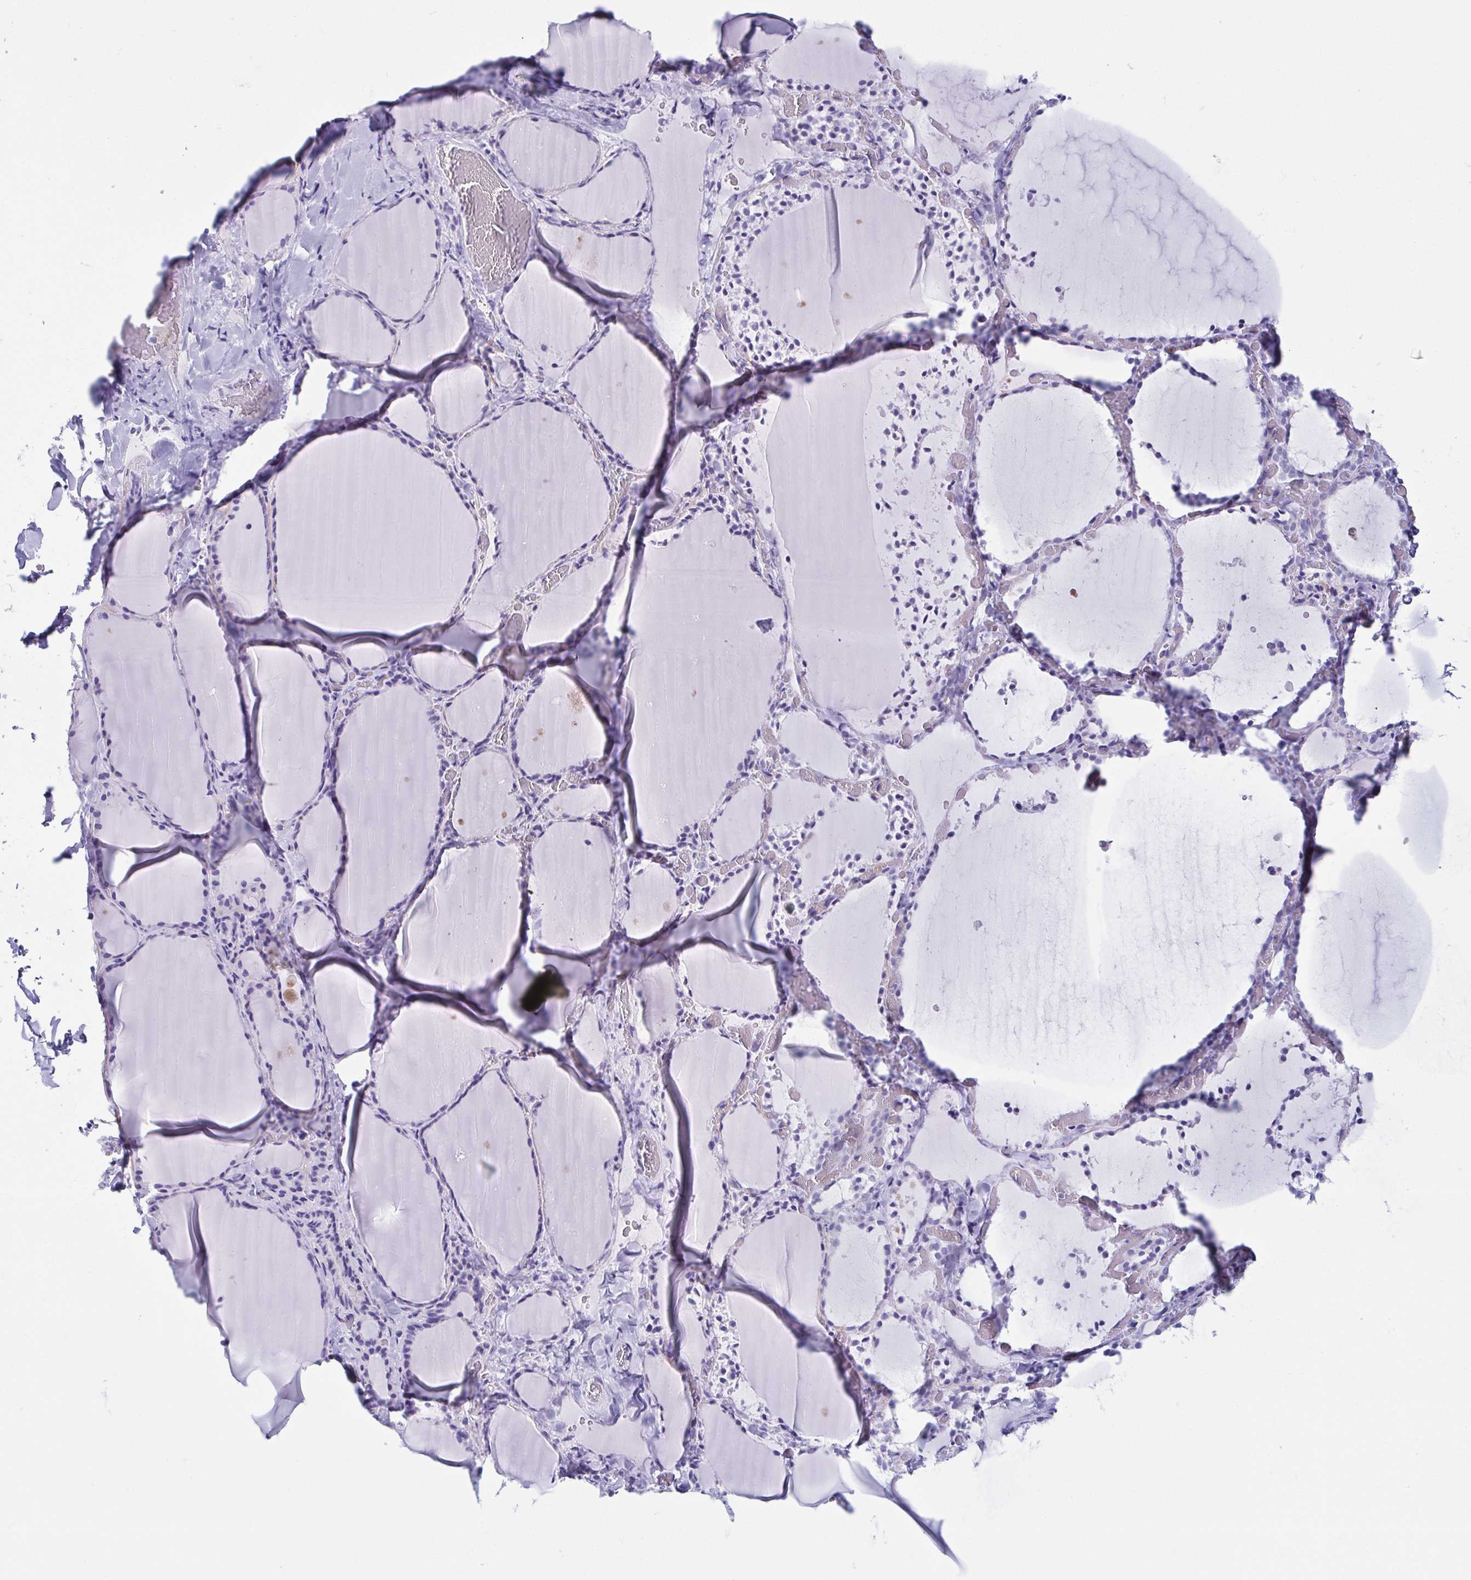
{"staining": {"intensity": "negative", "quantity": "none", "location": "none"}, "tissue": "thyroid gland", "cell_type": "Glandular cells", "image_type": "normal", "snomed": [{"axis": "morphology", "description": "Normal tissue, NOS"}, {"axis": "topography", "description": "Thyroid gland"}], "caption": "This is an immunohistochemistry image of normal human thyroid gland. There is no positivity in glandular cells.", "gene": "CD164L2", "patient": {"sex": "female", "age": 22}}